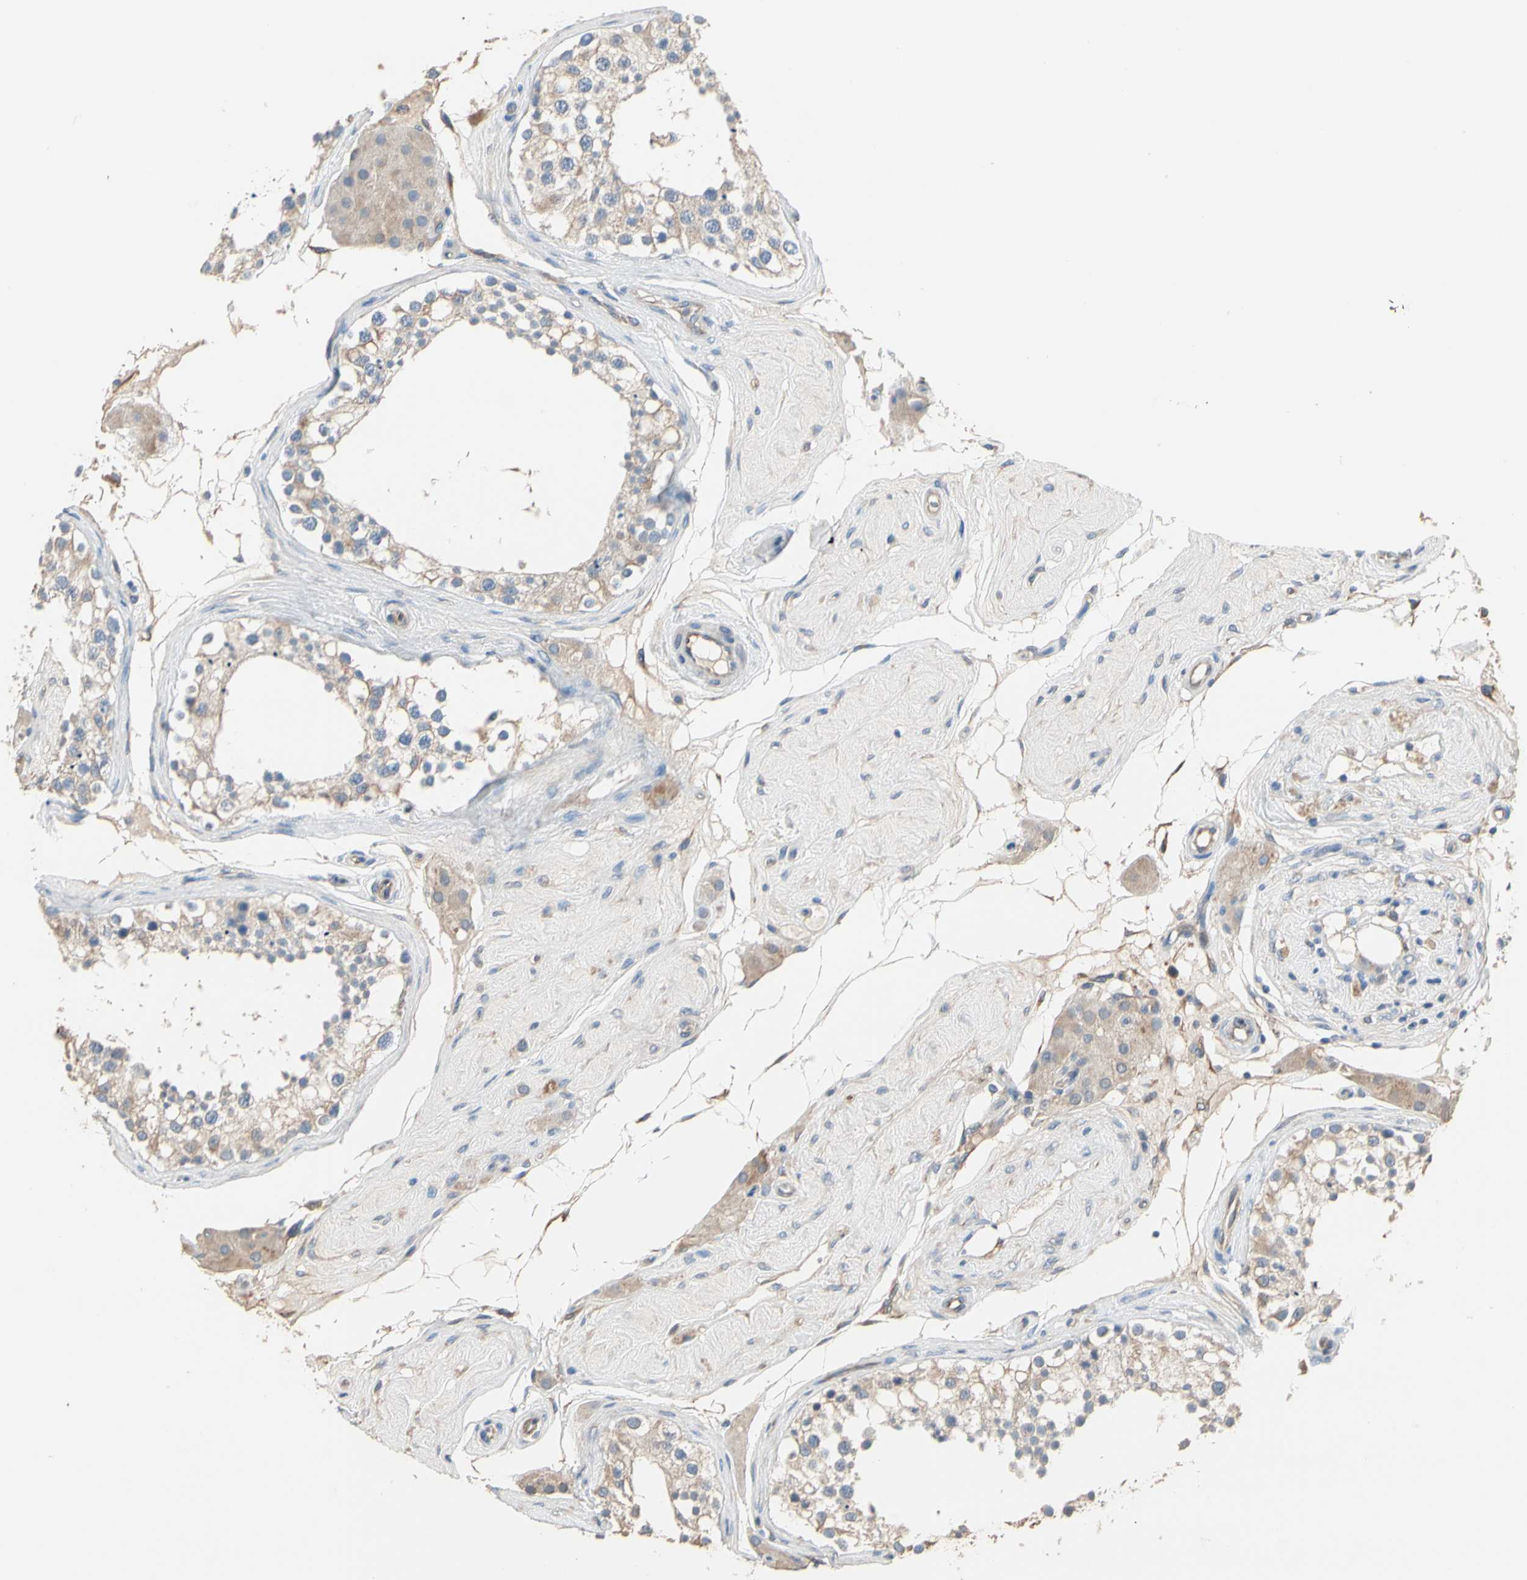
{"staining": {"intensity": "weak", "quantity": "25%-75%", "location": "cytoplasmic/membranous"}, "tissue": "testis", "cell_type": "Cells in seminiferous ducts", "image_type": "normal", "snomed": [{"axis": "morphology", "description": "Normal tissue, NOS"}, {"axis": "topography", "description": "Testis"}], "caption": "The image shows immunohistochemical staining of unremarkable testis. There is weak cytoplasmic/membranous positivity is appreciated in about 25%-75% of cells in seminiferous ducts. (DAB IHC with brightfield microscopy, high magnification).", "gene": "BBOX1", "patient": {"sex": "male", "age": 68}}